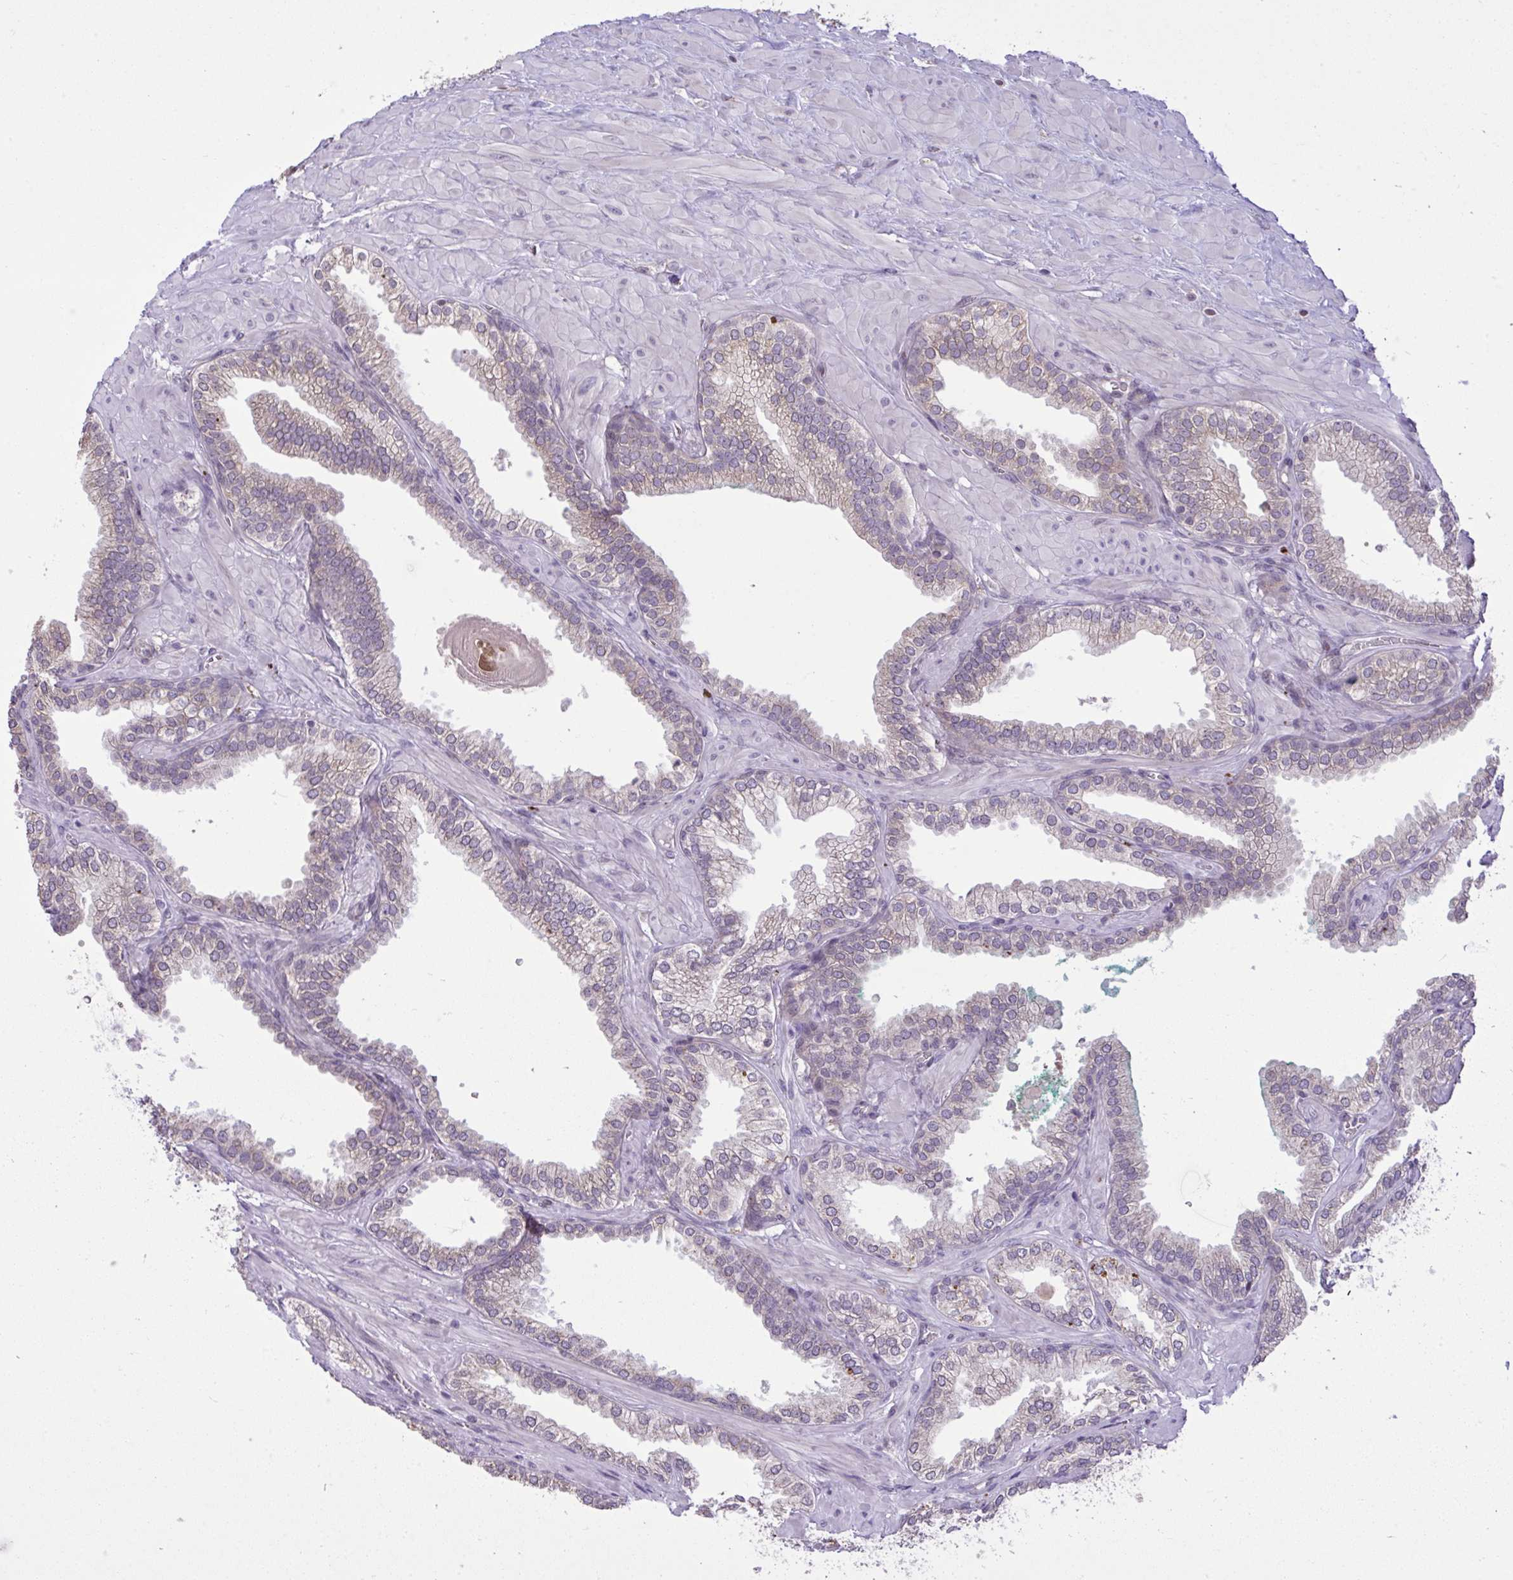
{"staining": {"intensity": "weak", "quantity": "25%-75%", "location": "cytoplasmic/membranous"}, "tissue": "prostate cancer", "cell_type": "Tumor cells", "image_type": "cancer", "snomed": [{"axis": "morphology", "description": "Adenocarcinoma, High grade"}, {"axis": "topography", "description": "Prostate"}], "caption": "Approximately 25%-75% of tumor cells in prostate high-grade adenocarcinoma demonstrate weak cytoplasmic/membranous protein positivity as visualized by brown immunohistochemical staining.", "gene": "CYP20A1", "patient": {"sex": "male", "age": 68}}